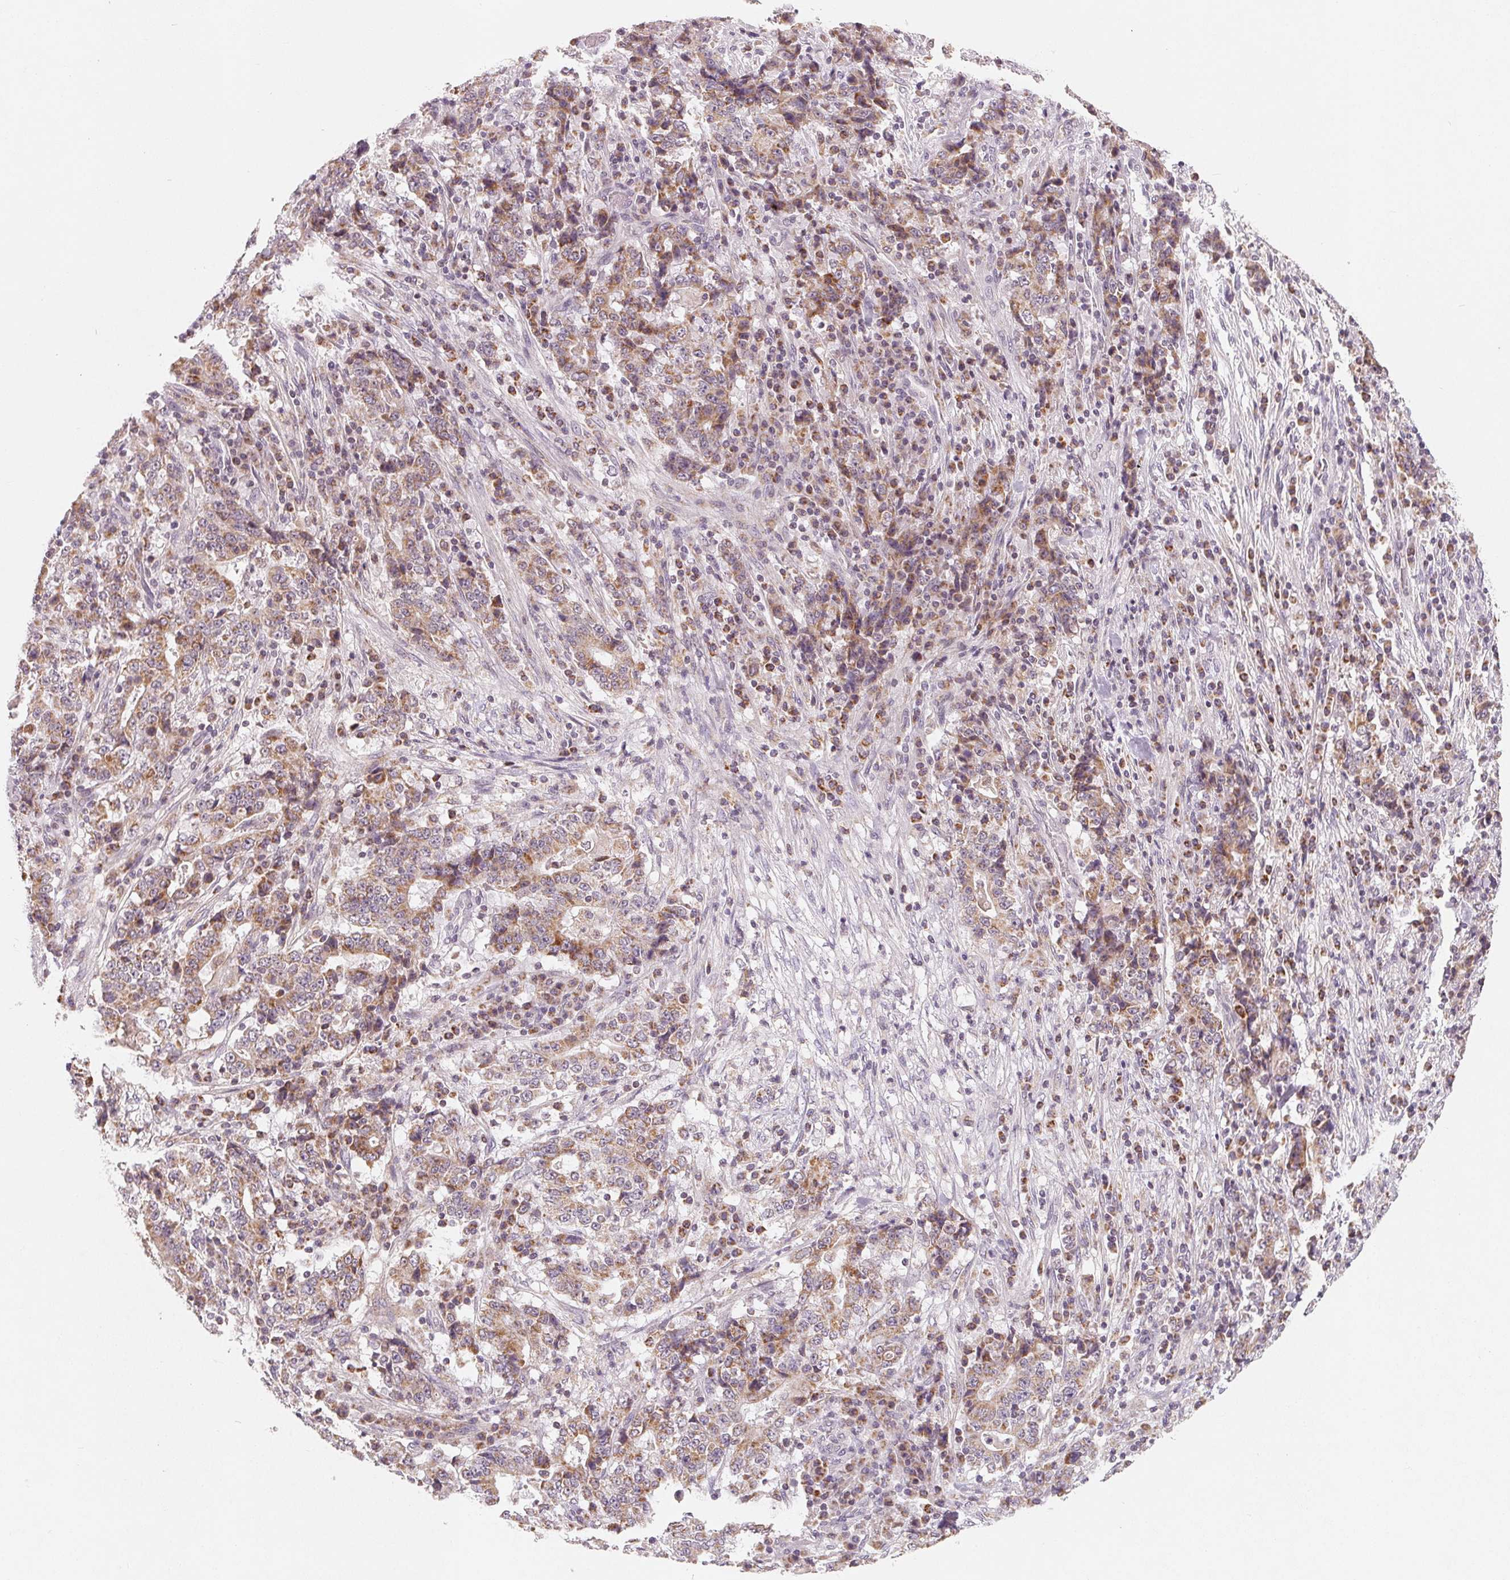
{"staining": {"intensity": "moderate", "quantity": ">75%", "location": "cytoplasmic/membranous"}, "tissue": "stomach cancer", "cell_type": "Tumor cells", "image_type": "cancer", "snomed": [{"axis": "morphology", "description": "Normal tissue, NOS"}, {"axis": "morphology", "description": "Adenocarcinoma, NOS"}, {"axis": "topography", "description": "Stomach, upper"}, {"axis": "topography", "description": "Stomach"}], "caption": "Brown immunohistochemical staining in stomach adenocarcinoma demonstrates moderate cytoplasmic/membranous positivity in about >75% of tumor cells.", "gene": "GHITM", "patient": {"sex": "male", "age": 59}}